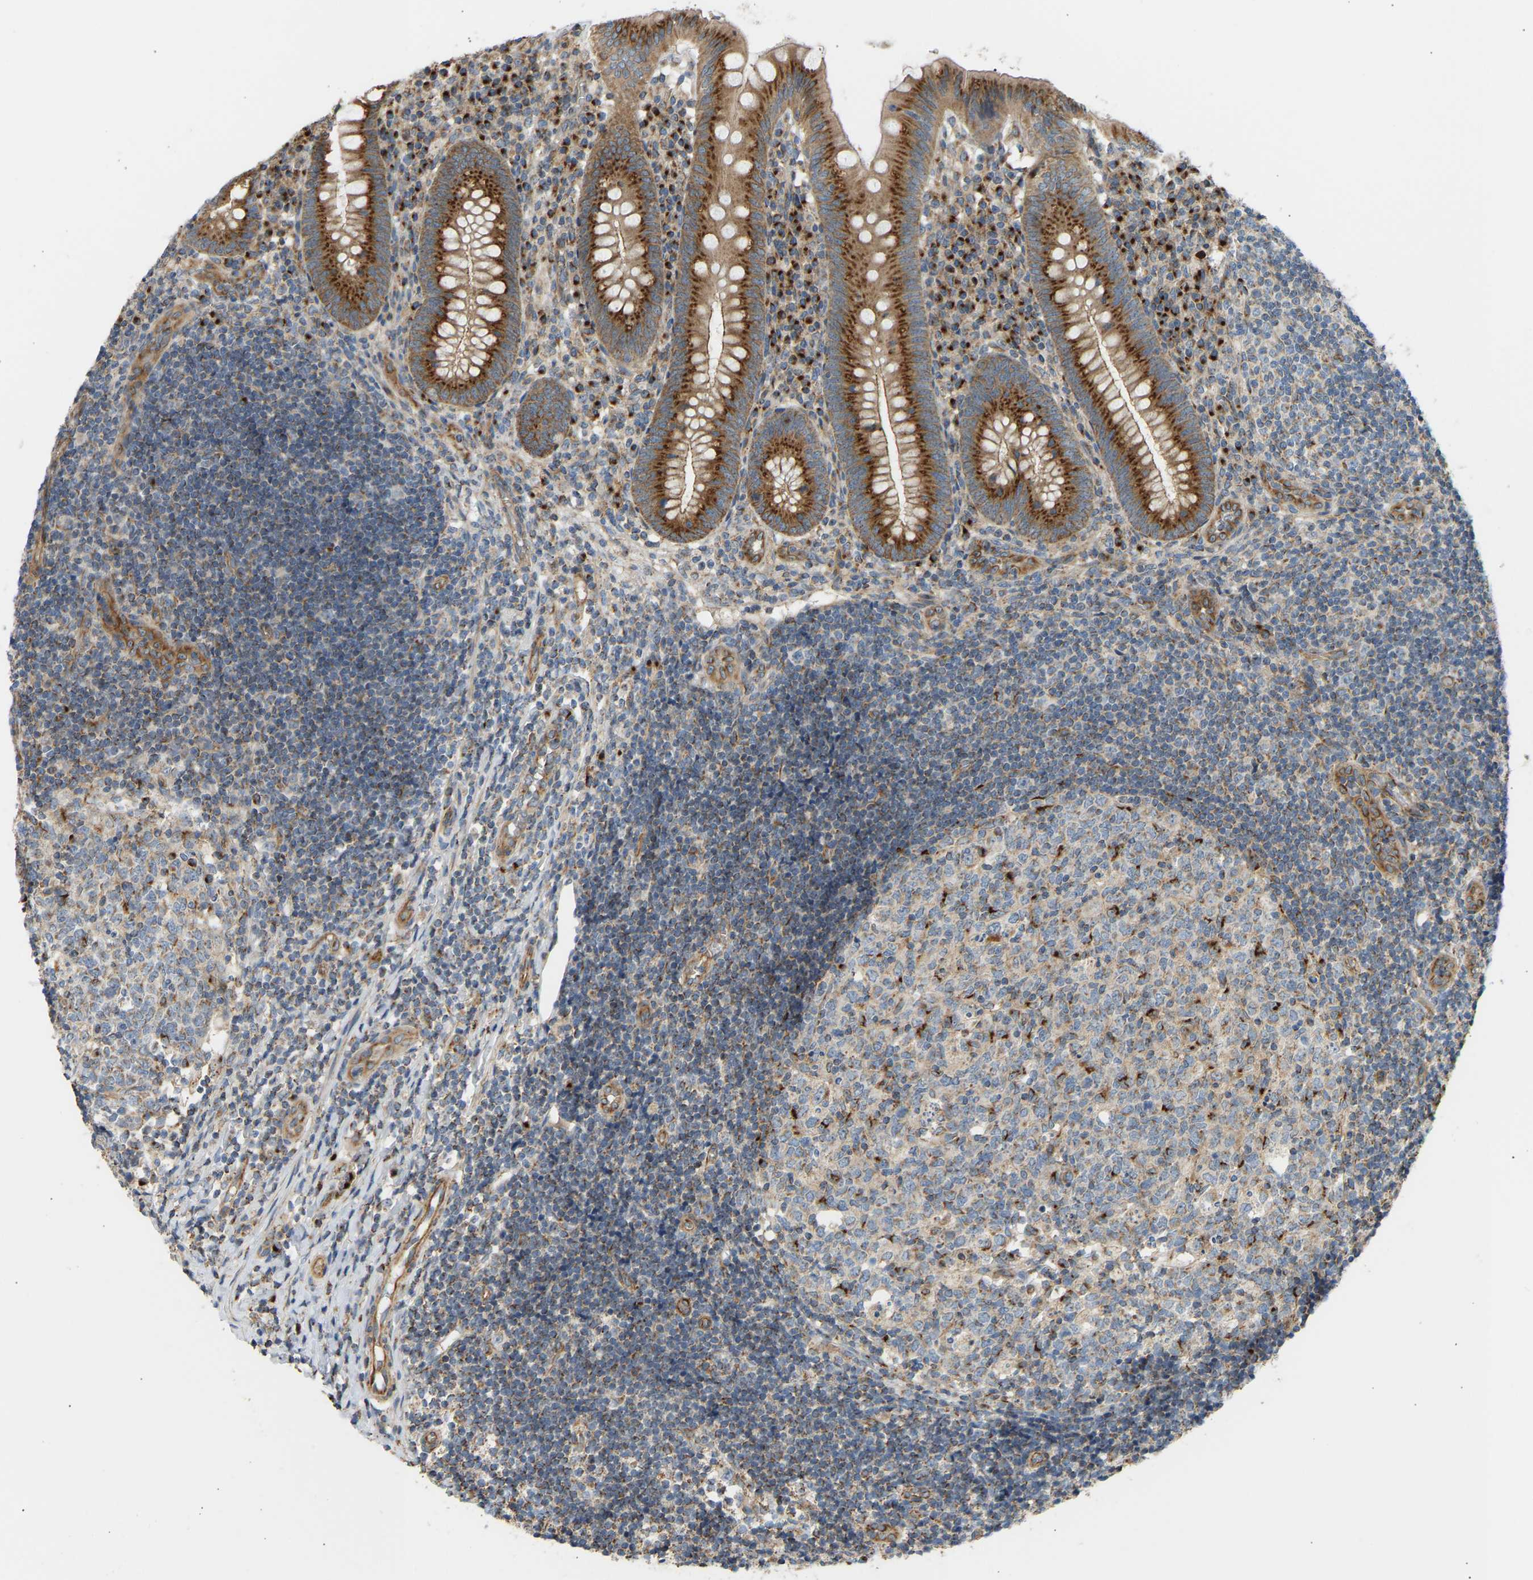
{"staining": {"intensity": "strong", "quantity": ">75%", "location": "cytoplasmic/membranous"}, "tissue": "appendix", "cell_type": "Glandular cells", "image_type": "normal", "snomed": [{"axis": "morphology", "description": "Normal tissue, NOS"}, {"axis": "topography", "description": "Appendix"}], "caption": "A histopathology image of appendix stained for a protein demonstrates strong cytoplasmic/membranous brown staining in glandular cells.", "gene": "YIPF2", "patient": {"sex": "male", "age": 8}}